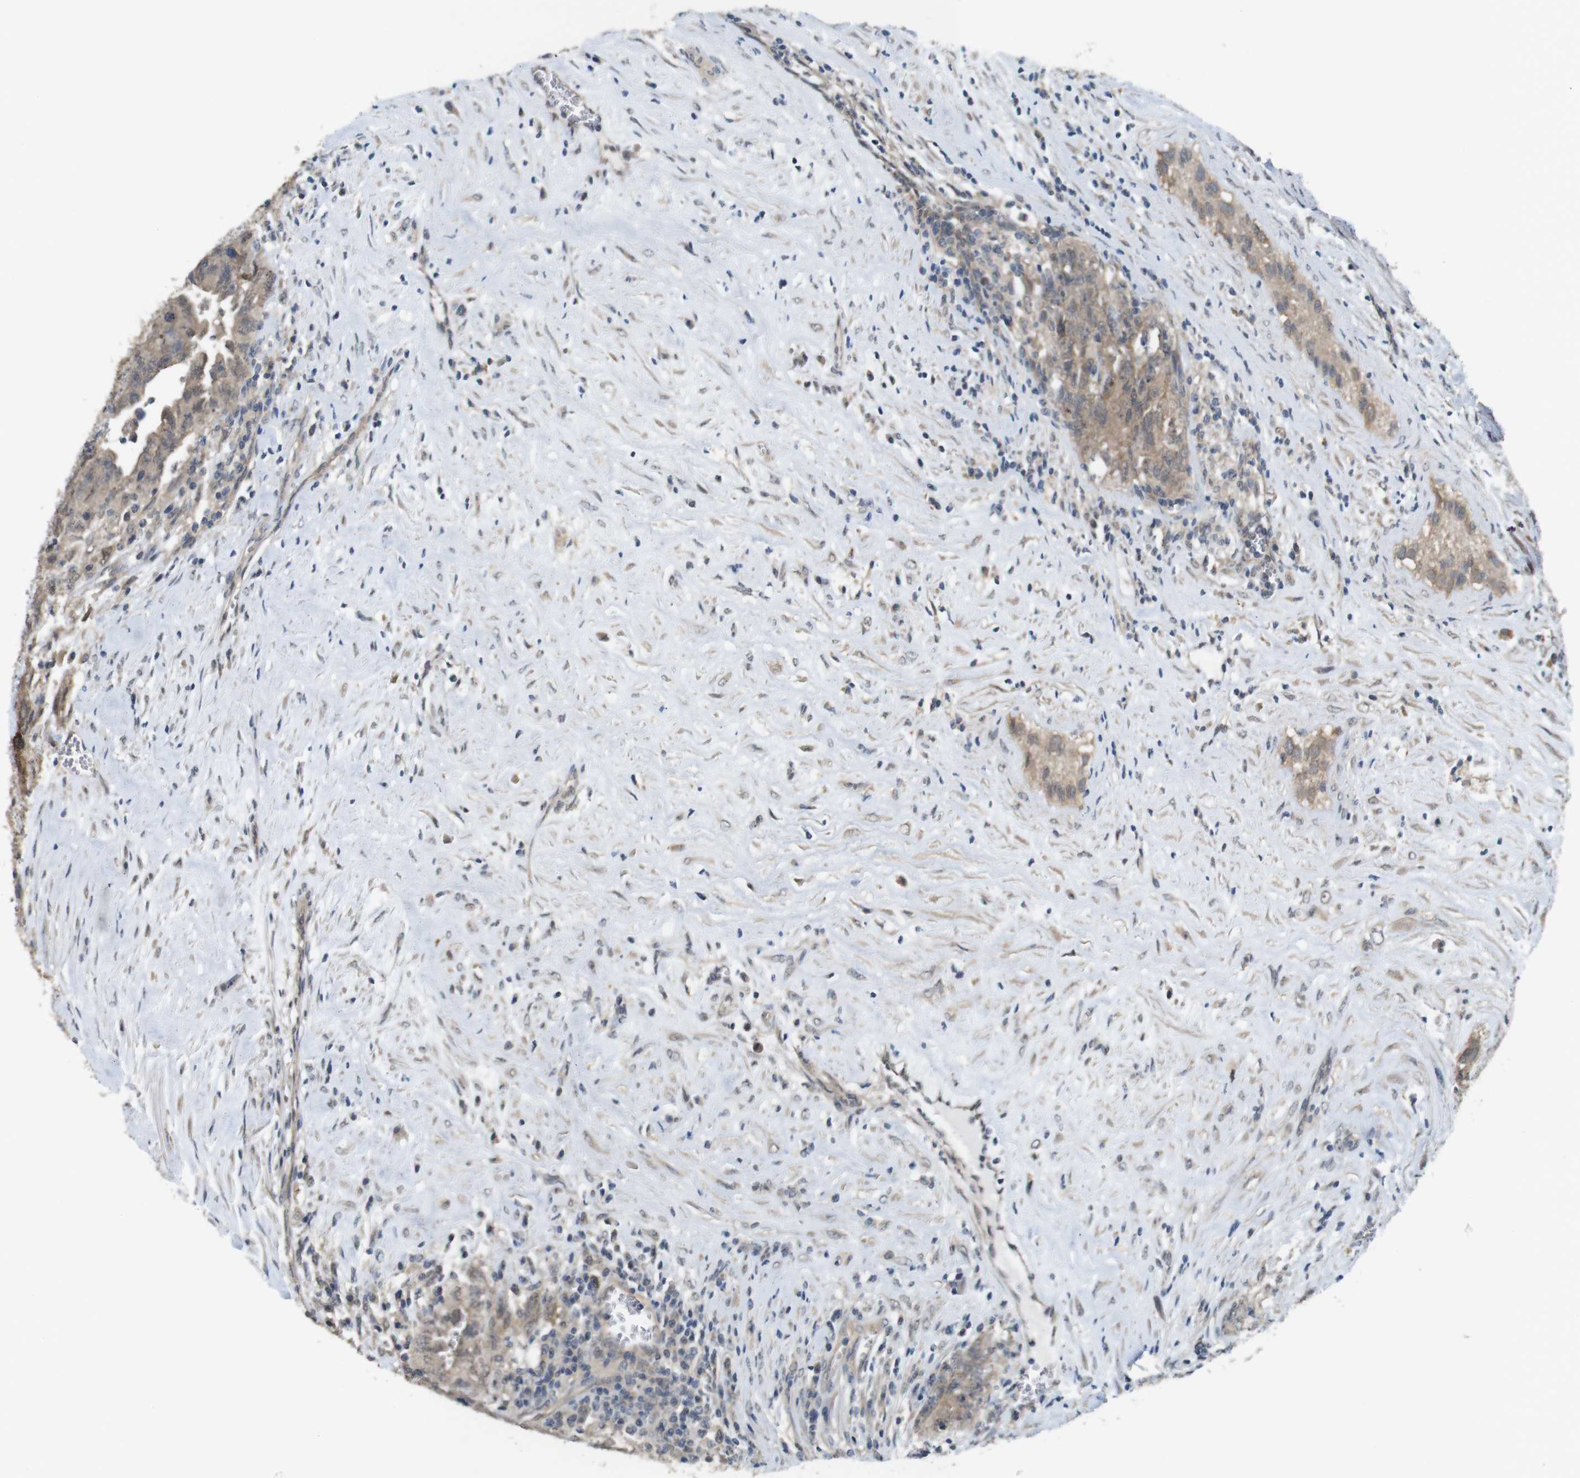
{"staining": {"intensity": "weak", "quantity": ">75%", "location": "cytoplasmic/membranous"}, "tissue": "testis cancer", "cell_type": "Tumor cells", "image_type": "cancer", "snomed": [{"axis": "morphology", "description": "Carcinoma, Embryonal, NOS"}, {"axis": "topography", "description": "Testis"}], "caption": "This is a micrograph of immunohistochemistry (IHC) staining of testis cancer, which shows weak staining in the cytoplasmic/membranous of tumor cells.", "gene": "CDC34", "patient": {"sex": "male", "age": 28}}